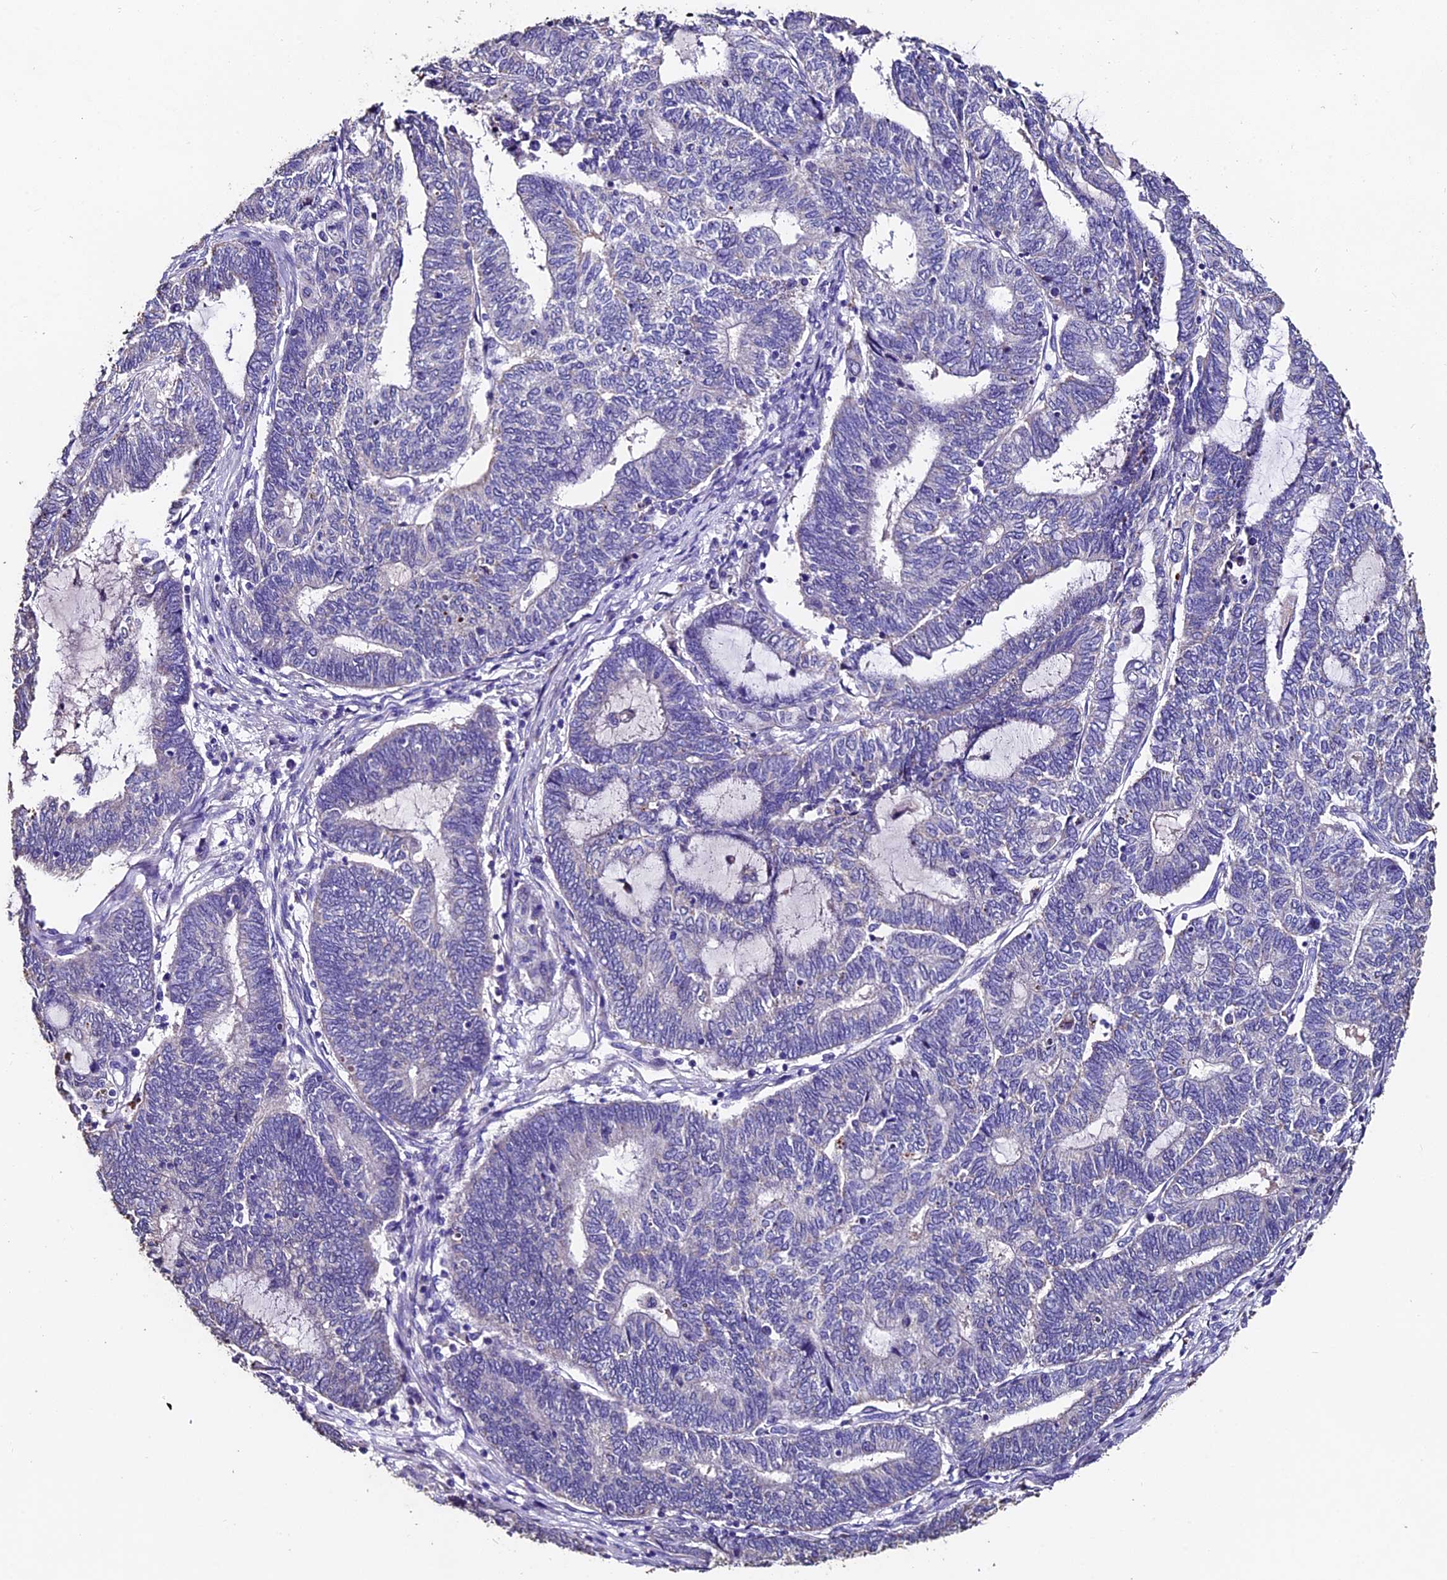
{"staining": {"intensity": "negative", "quantity": "none", "location": "none"}, "tissue": "endometrial cancer", "cell_type": "Tumor cells", "image_type": "cancer", "snomed": [{"axis": "morphology", "description": "Adenocarcinoma, NOS"}, {"axis": "topography", "description": "Uterus"}, {"axis": "topography", "description": "Endometrium"}], "caption": "Tumor cells are negative for brown protein staining in endometrial adenocarcinoma.", "gene": "FBXW9", "patient": {"sex": "female", "age": 70}}